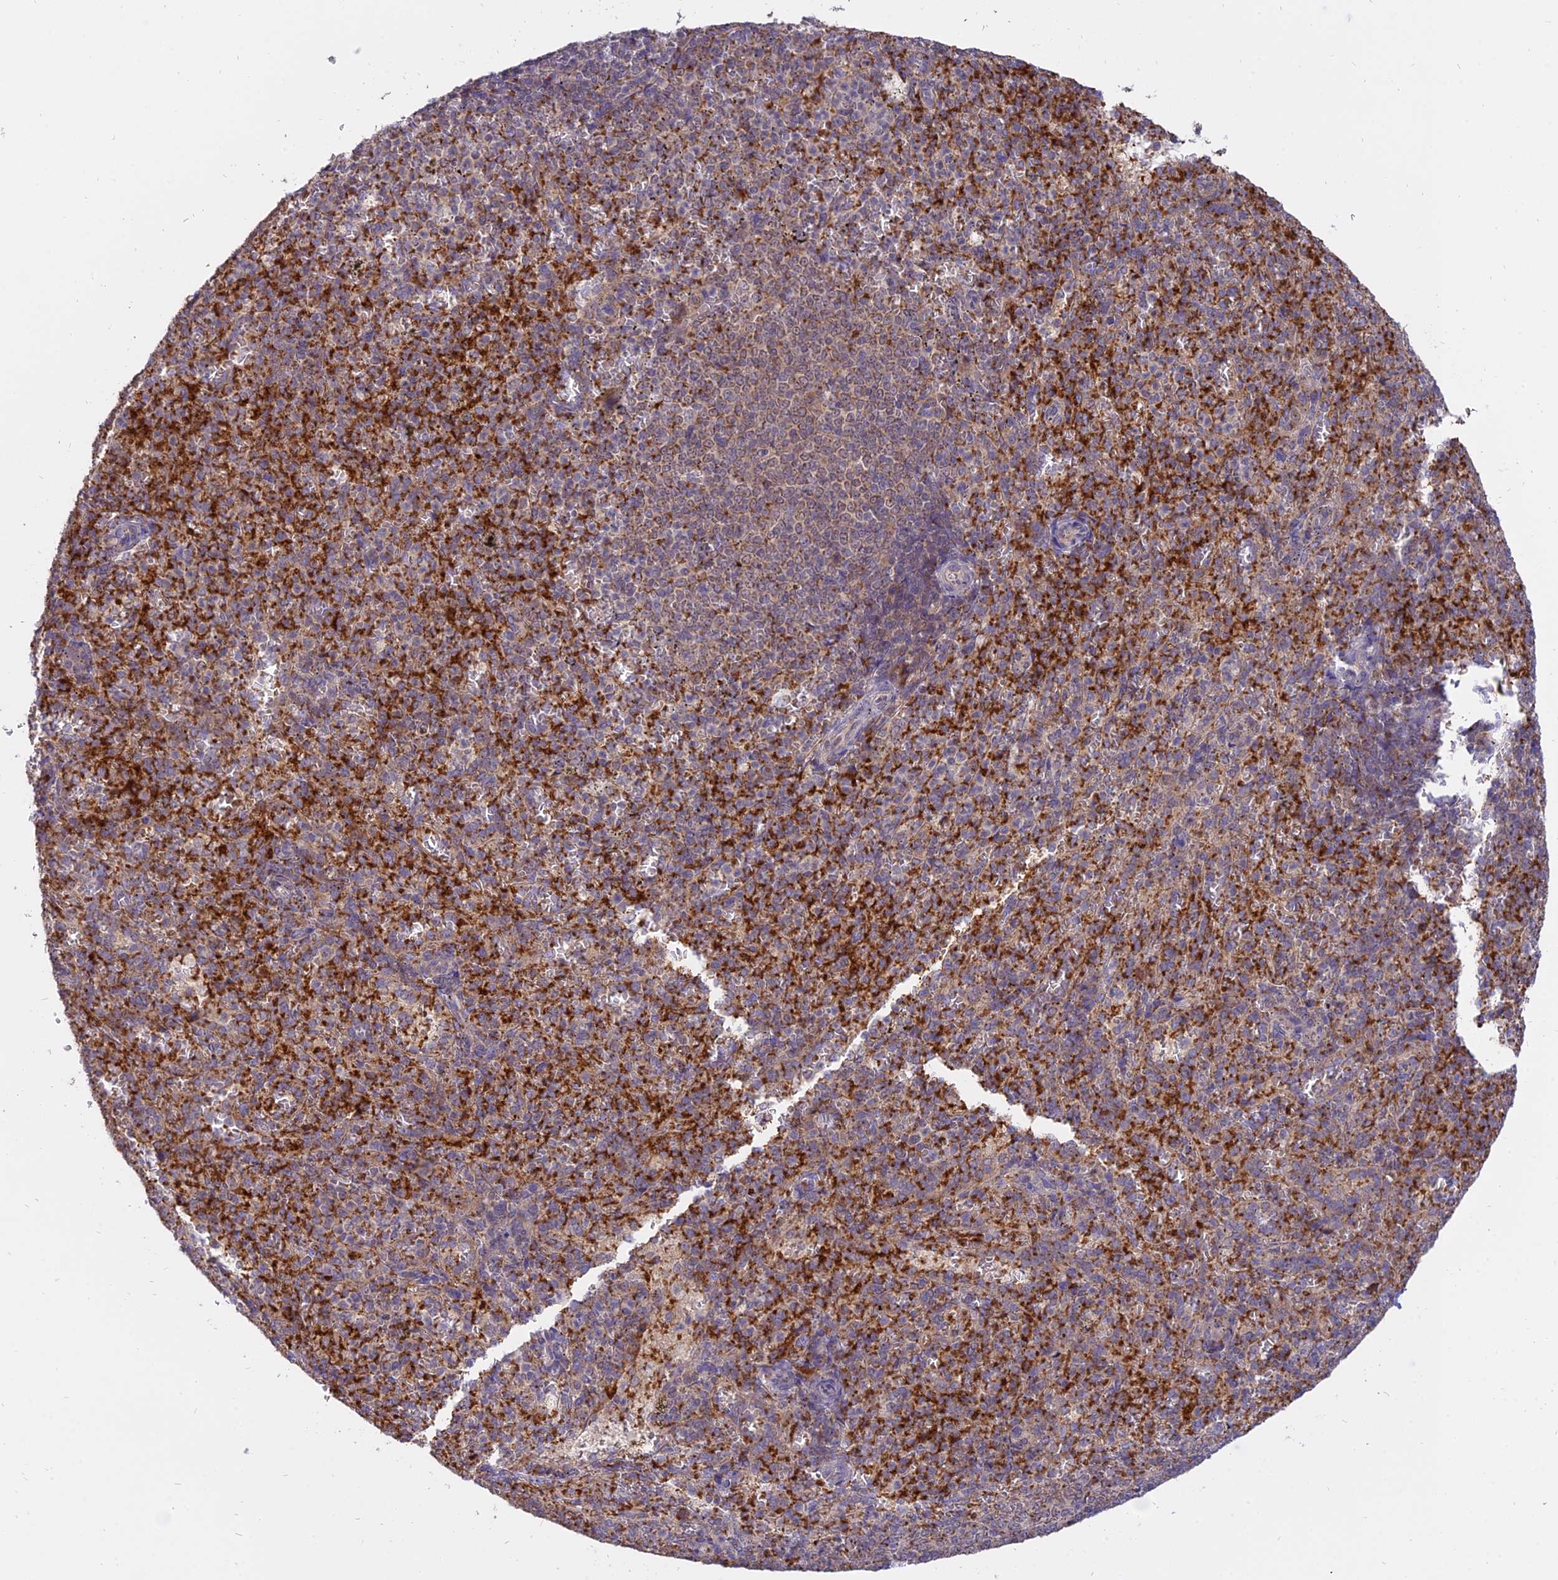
{"staining": {"intensity": "strong", "quantity": "25%-75%", "location": "cytoplasmic/membranous"}, "tissue": "spleen", "cell_type": "Cells in red pulp", "image_type": "normal", "snomed": [{"axis": "morphology", "description": "Normal tissue, NOS"}, {"axis": "topography", "description": "Spleen"}], "caption": "IHC histopathology image of unremarkable spleen: spleen stained using immunohistochemistry (IHC) displays high levels of strong protein expression localized specifically in the cytoplasmic/membranous of cells in red pulp, appearing as a cytoplasmic/membranous brown color.", "gene": "IL21R", "patient": {"sex": "female", "age": 21}}